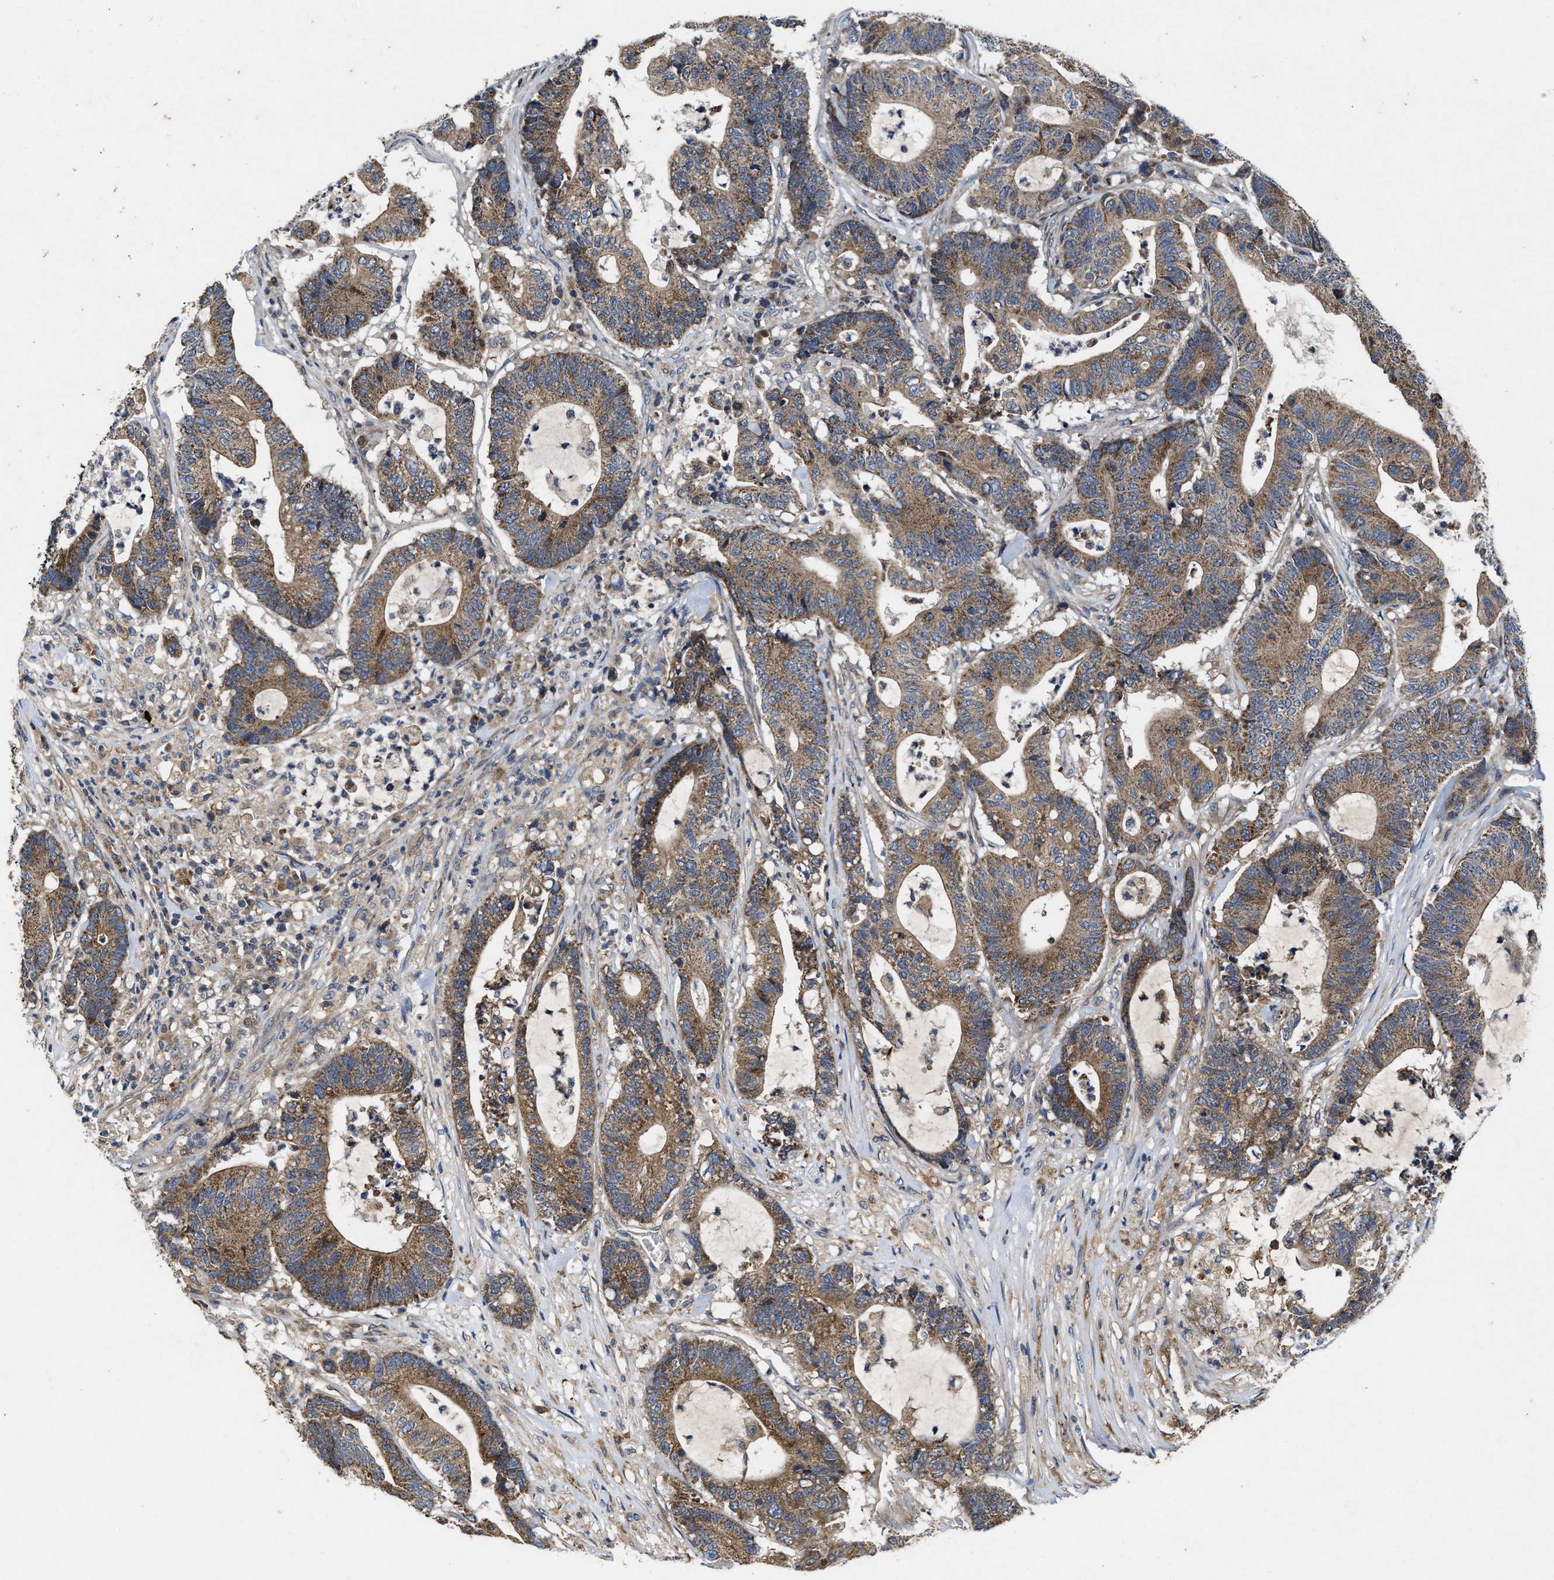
{"staining": {"intensity": "moderate", "quantity": ">75%", "location": "cytoplasmic/membranous"}, "tissue": "colorectal cancer", "cell_type": "Tumor cells", "image_type": "cancer", "snomed": [{"axis": "morphology", "description": "Adenocarcinoma, NOS"}, {"axis": "topography", "description": "Colon"}], "caption": "Colorectal cancer (adenocarcinoma) was stained to show a protein in brown. There is medium levels of moderate cytoplasmic/membranous positivity in about >75% of tumor cells.", "gene": "EFNA4", "patient": {"sex": "female", "age": 84}}